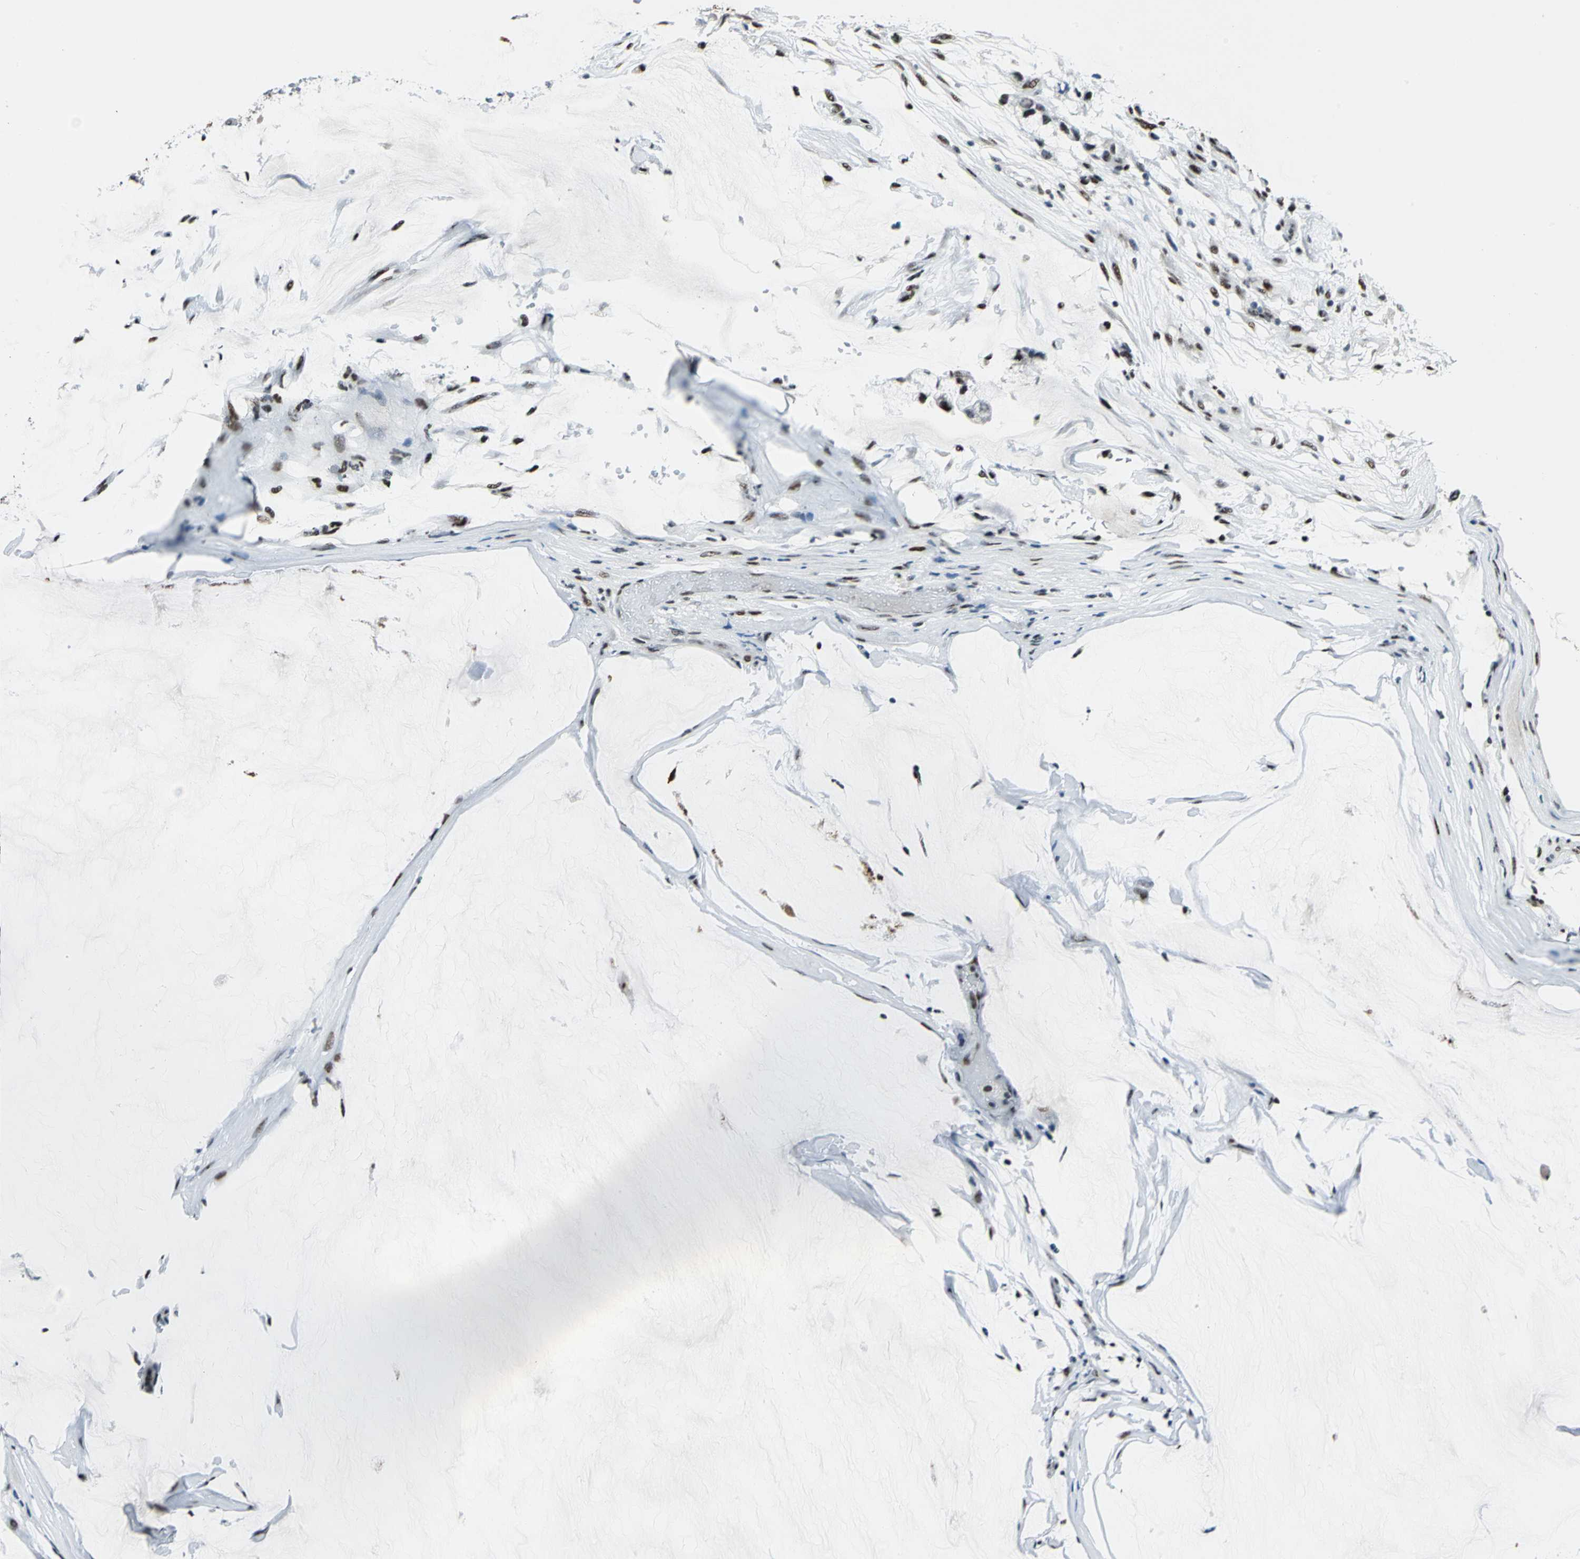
{"staining": {"intensity": "strong", "quantity": ">75%", "location": "nuclear"}, "tissue": "ovarian cancer", "cell_type": "Tumor cells", "image_type": "cancer", "snomed": [{"axis": "morphology", "description": "Cystadenocarcinoma, mucinous, NOS"}, {"axis": "topography", "description": "Ovary"}], "caption": "Protein expression analysis of ovarian cancer reveals strong nuclear positivity in approximately >75% of tumor cells.", "gene": "KAT6B", "patient": {"sex": "female", "age": 39}}